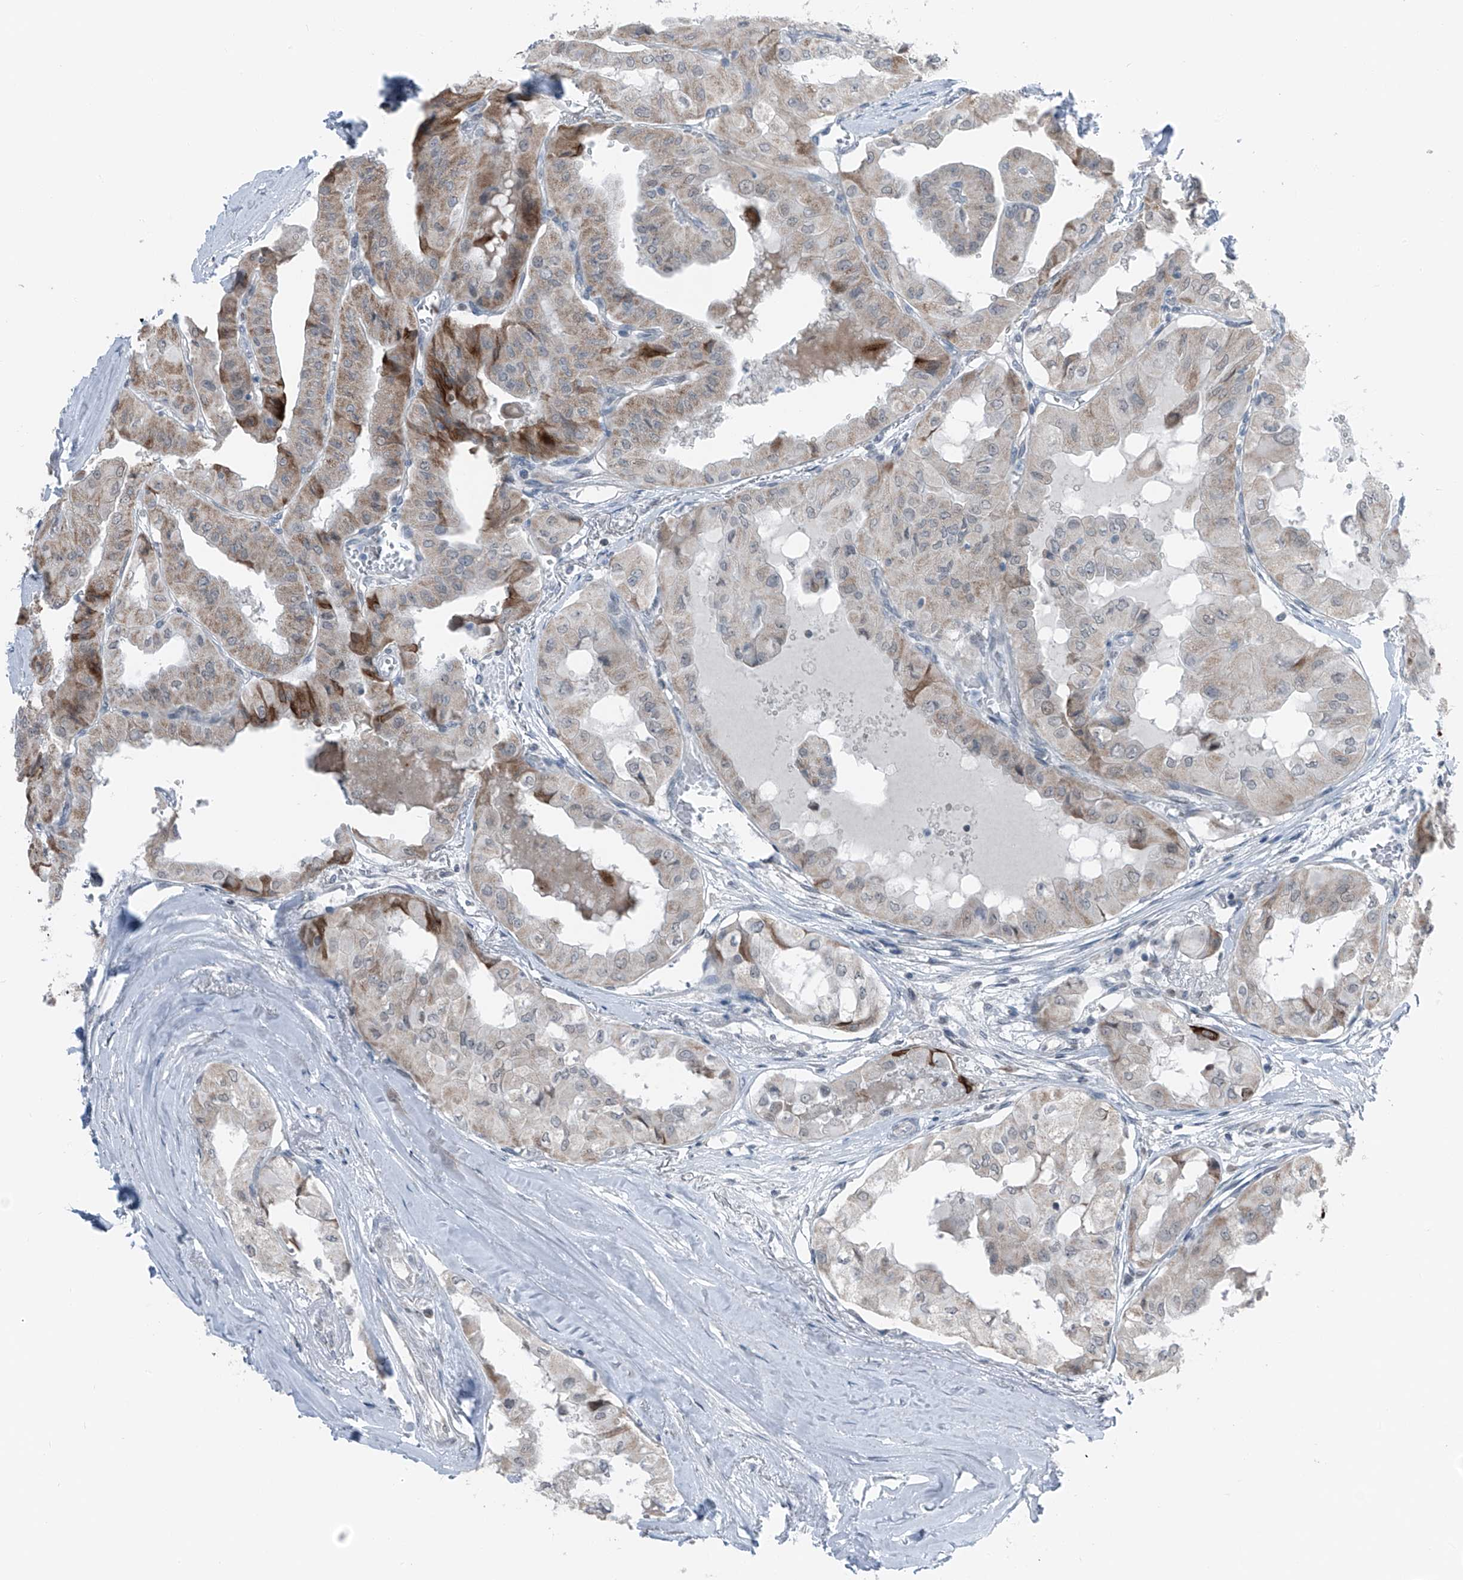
{"staining": {"intensity": "weak", "quantity": "25%-75%", "location": "cytoplasmic/membranous"}, "tissue": "thyroid cancer", "cell_type": "Tumor cells", "image_type": "cancer", "snomed": [{"axis": "morphology", "description": "Papillary adenocarcinoma, NOS"}, {"axis": "topography", "description": "Thyroid gland"}], "caption": "Immunohistochemical staining of thyroid cancer displays low levels of weak cytoplasmic/membranous protein positivity in approximately 25%-75% of tumor cells. (brown staining indicates protein expression, while blue staining denotes nuclei).", "gene": "DYRK1B", "patient": {"sex": "female", "age": 59}}